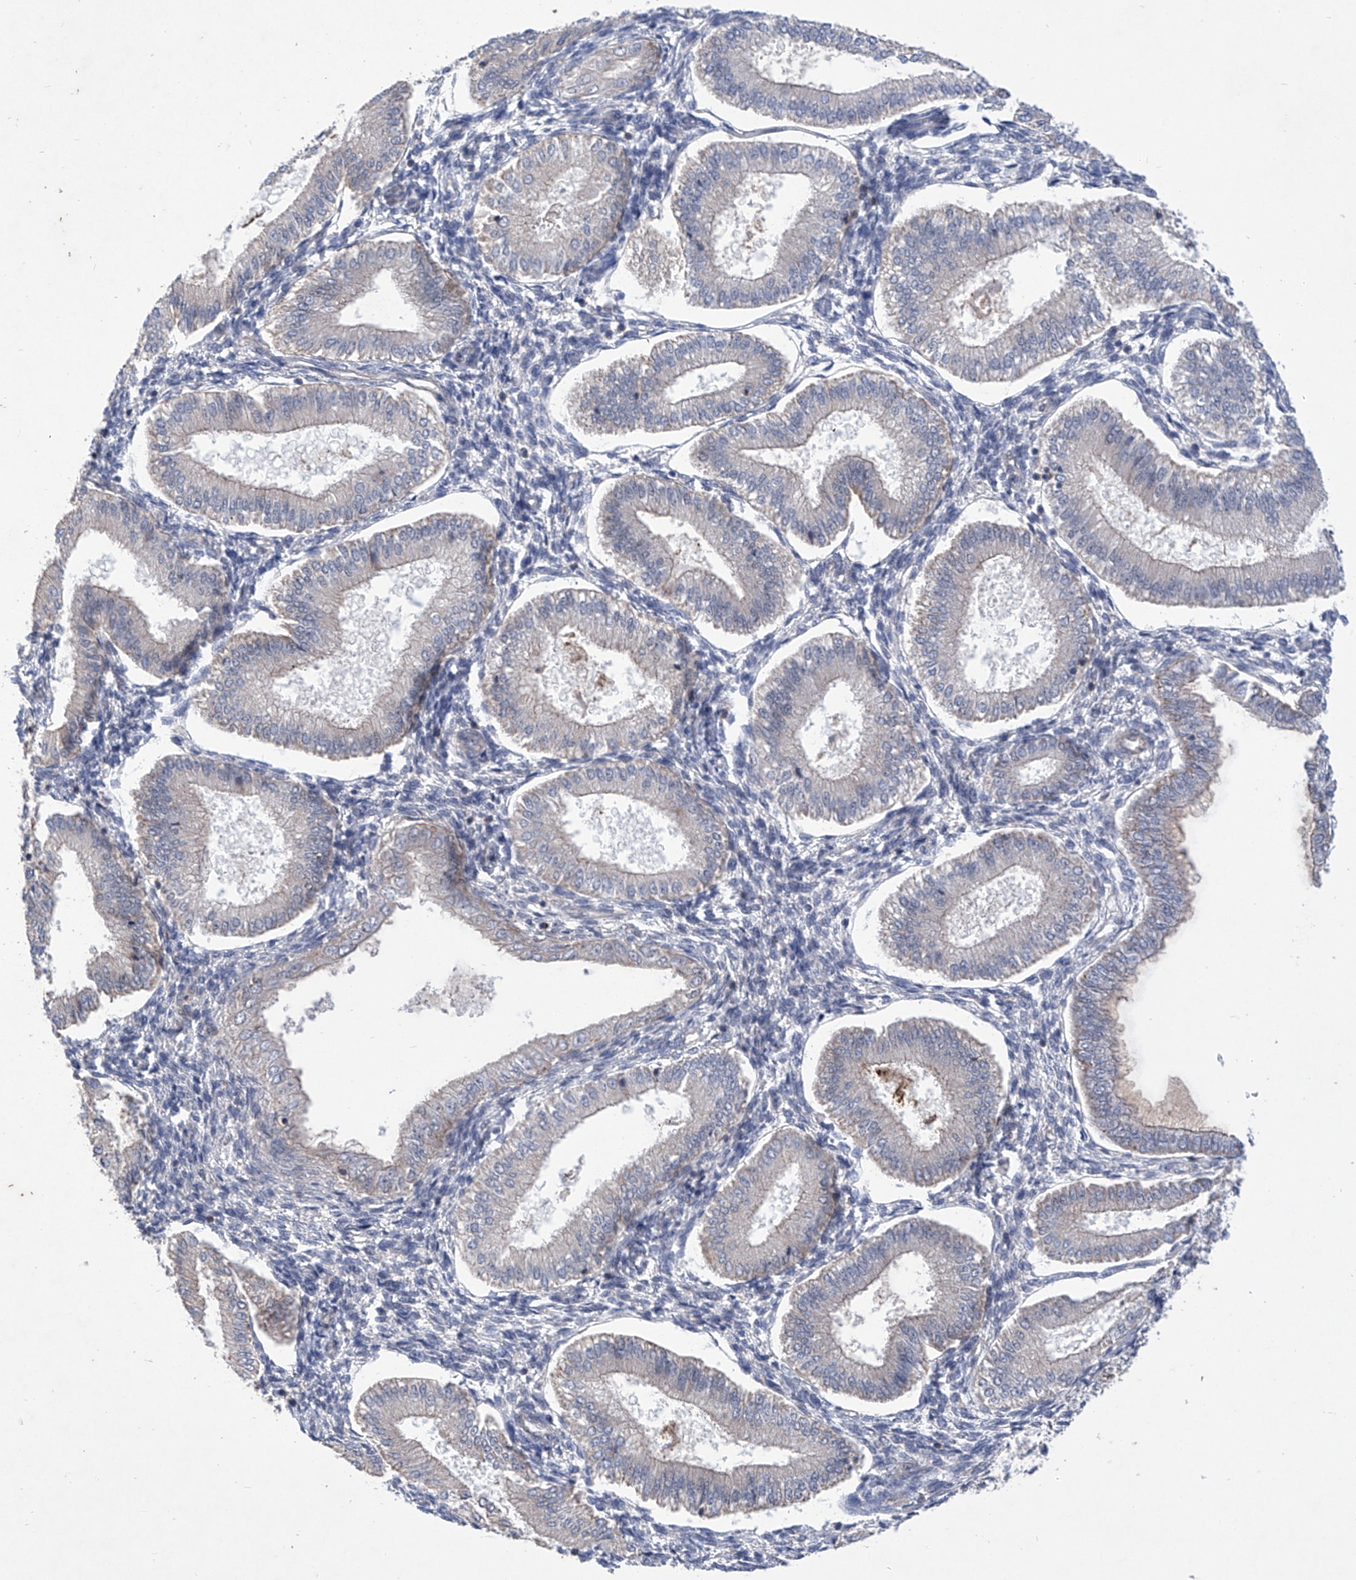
{"staining": {"intensity": "negative", "quantity": "none", "location": "none"}, "tissue": "endometrium", "cell_type": "Cells in endometrial stroma", "image_type": "normal", "snomed": [{"axis": "morphology", "description": "Normal tissue, NOS"}, {"axis": "topography", "description": "Endometrium"}], "caption": "The immunohistochemistry (IHC) micrograph has no significant expression in cells in endometrial stroma of endometrium.", "gene": "KIFC2", "patient": {"sex": "female", "age": 39}}